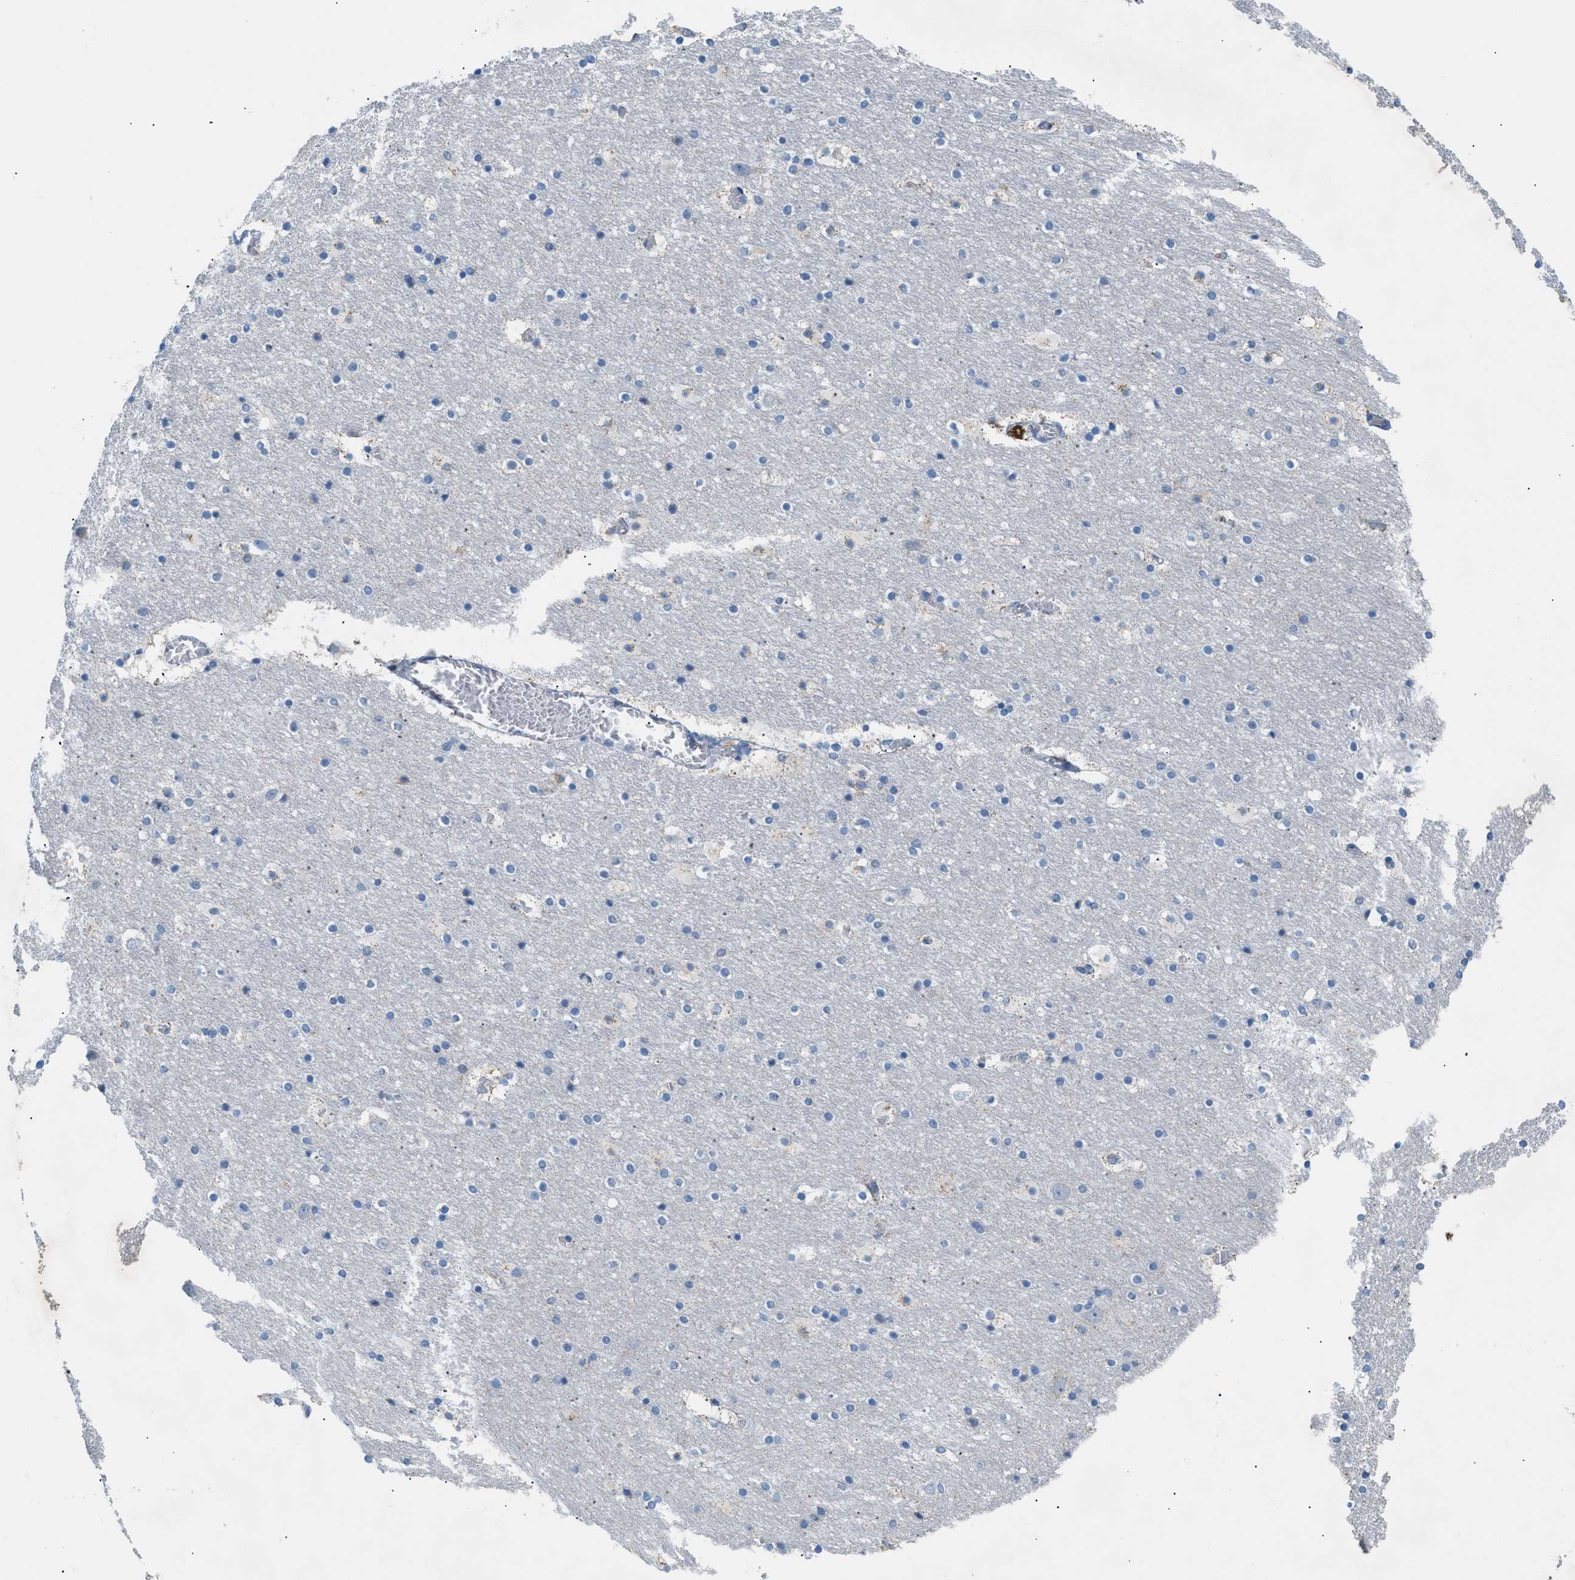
{"staining": {"intensity": "negative", "quantity": "none", "location": "none"}, "tissue": "hippocampus", "cell_type": "Glial cells", "image_type": "normal", "snomed": [{"axis": "morphology", "description": "Normal tissue, NOS"}, {"axis": "topography", "description": "Hippocampus"}], "caption": "Immunohistochemistry (IHC) image of normal hippocampus stained for a protein (brown), which demonstrates no expression in glial cells. Brightfield microscopy of immunohistochemistry stained with DAB (3,3'-diaminobenzidine) (brown) and hematoxylin (blue), captured at high magnification.", "gene": "ILDR1", "patient": {"sex": "male", "age": 45}}